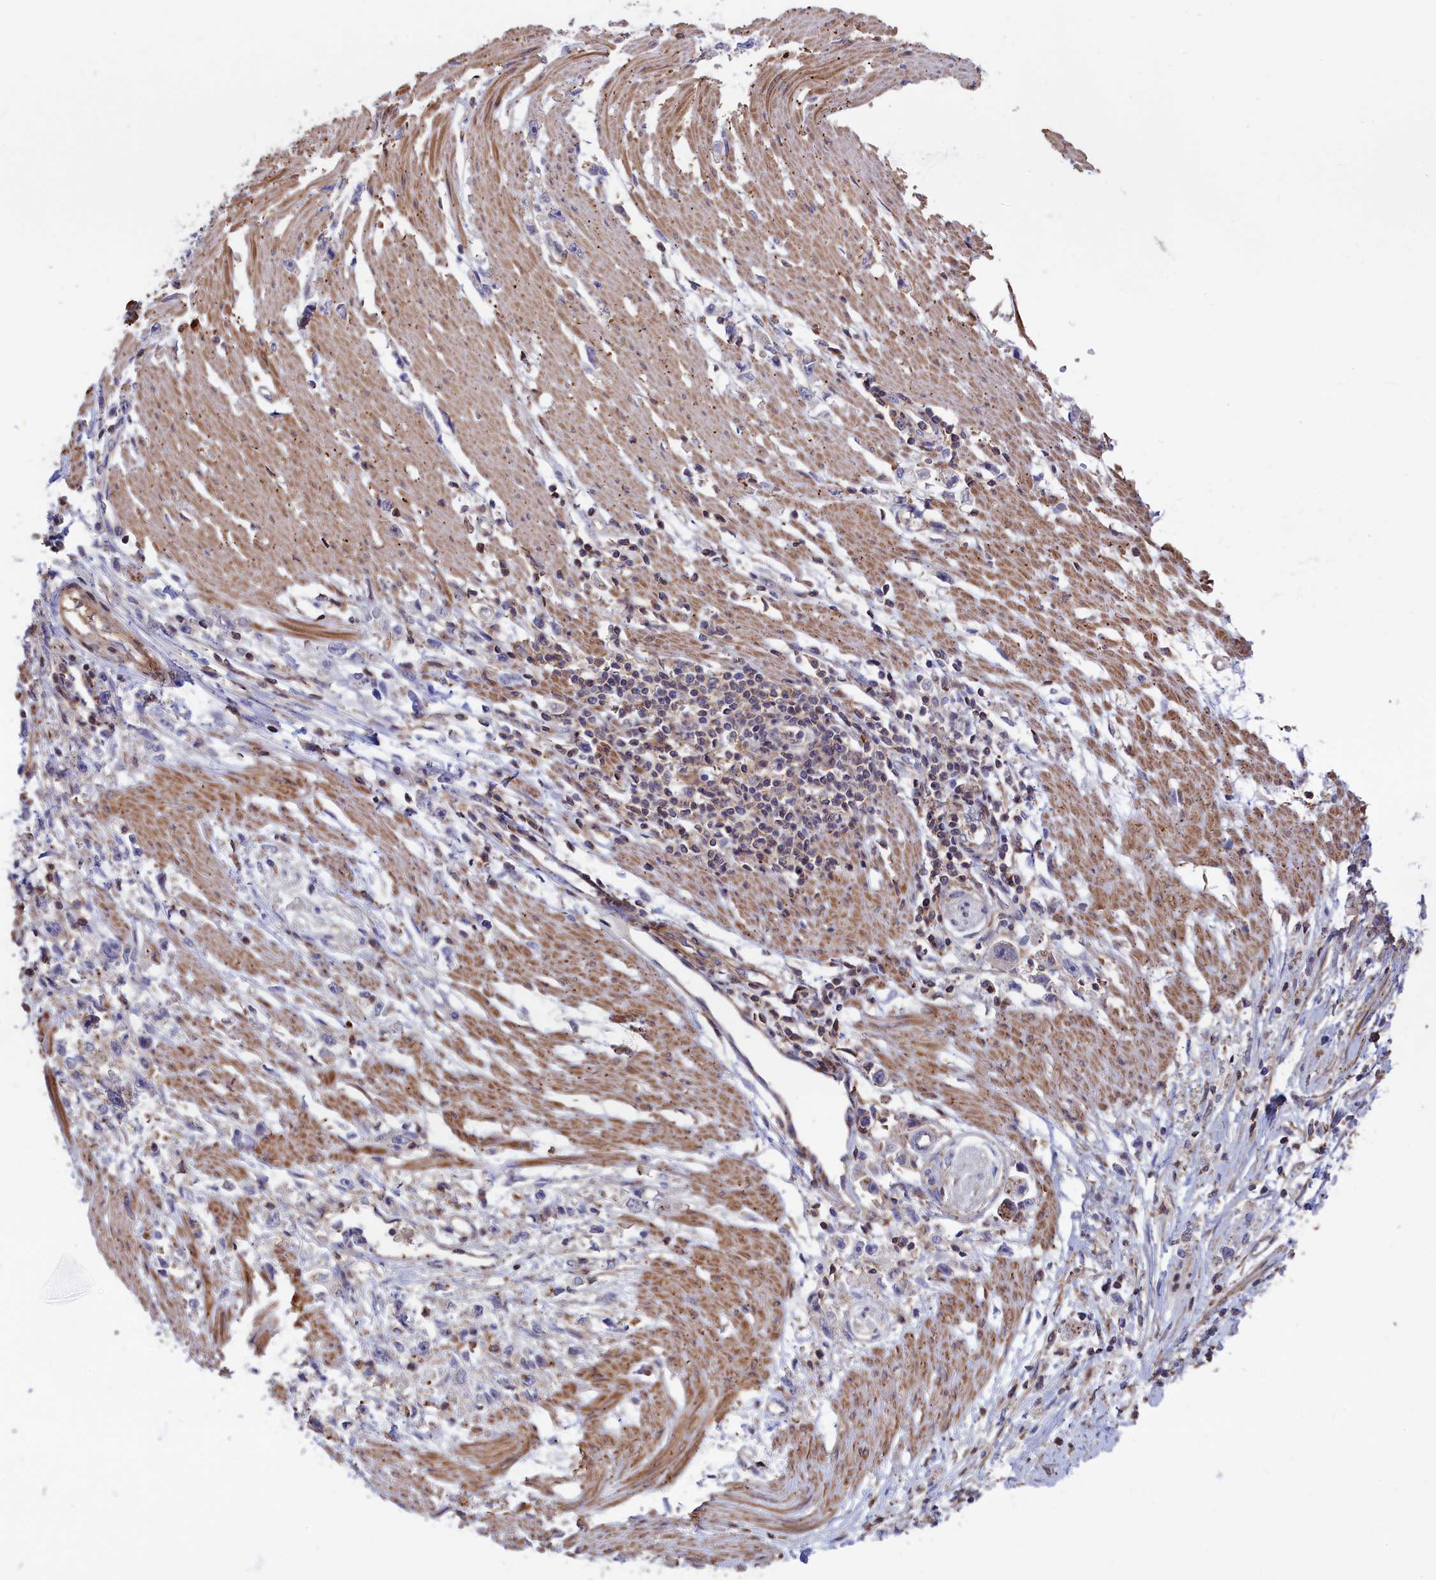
{"staining": {"intensity": "negative", "quantity": "none", "location": "none"}, "tissue": "stomach cancer", "cell_type": "Tumor cells", "image_type": "cancer", "snomed": [{"axis": "morphology", "description": "Adenocarcinoma, NOS"}, {"axis": "topography", "description": "Stomach"}], "caption": "Immunohistochemistry (IHC) of human adenocarcinoma (stomach) displays no expression in tumor cells.", "gene": "ANKRD27", "patient": {"sex": "female", "age": 59}}